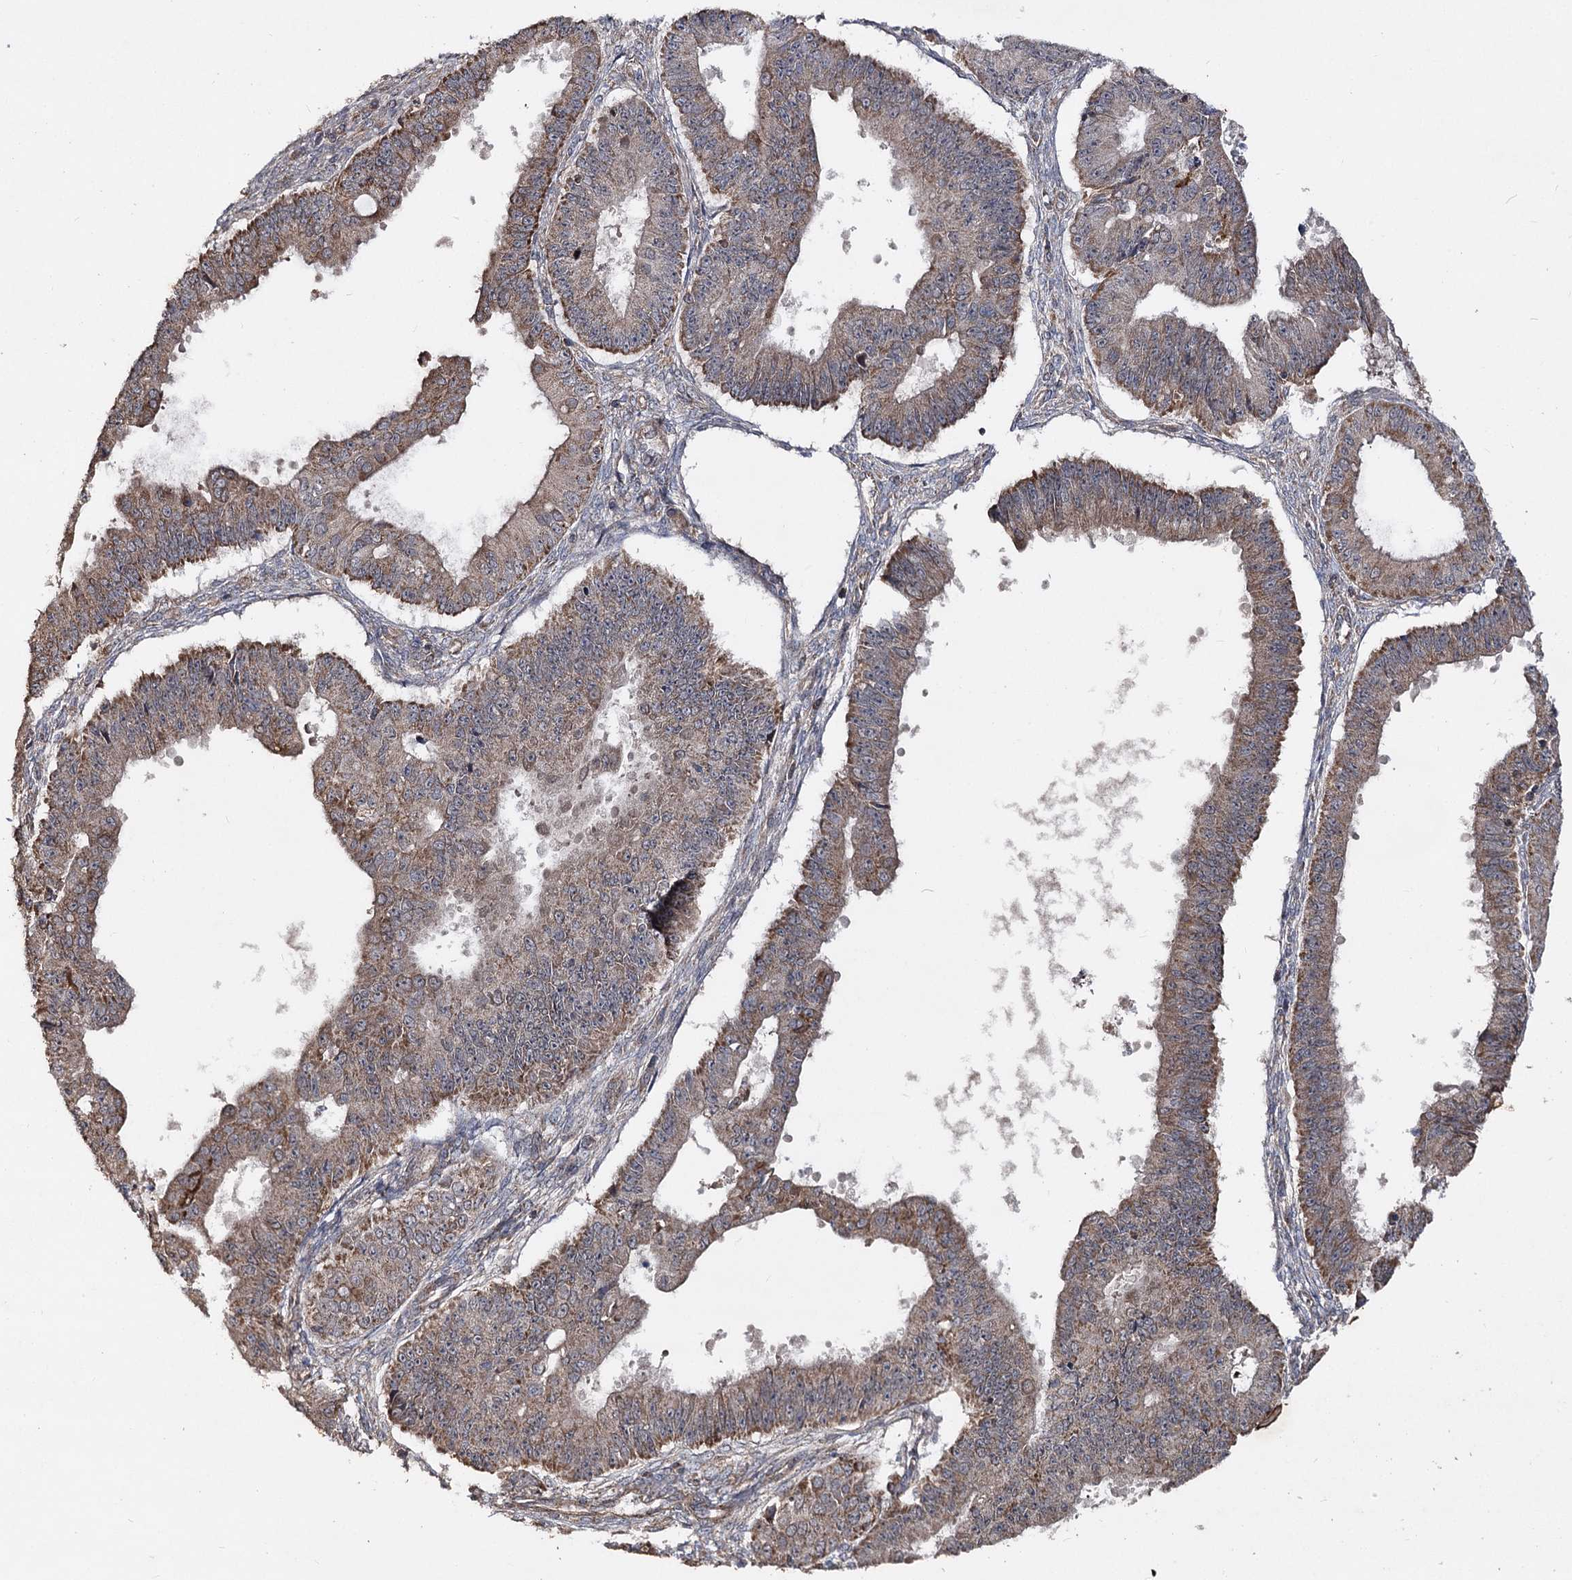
{"staining": {"intensity": "moderate", "quantity": "25%-75%", "location": "cytoplasmic/membranous"}, "tissue": "ovarian cancer", "cell_type": "Tumor cells", "image_type": "cancer", "snomed": [{"axis": "morphology", "description": "Carcinoma, endometroid"}, {"axis": "topography", "description": "Appendix"}, {"axis": "topography", "description": "Ovary"}], "caption": "Endometroid carcinoma (ovarian) was stained to show a protein in brown. There is medium levels of moderate cytoplasmic/membranous staining in about 25%-75% of tumor cells.", "gene": "MINDY3", "patient": {"sex": "female", "age": 42}}